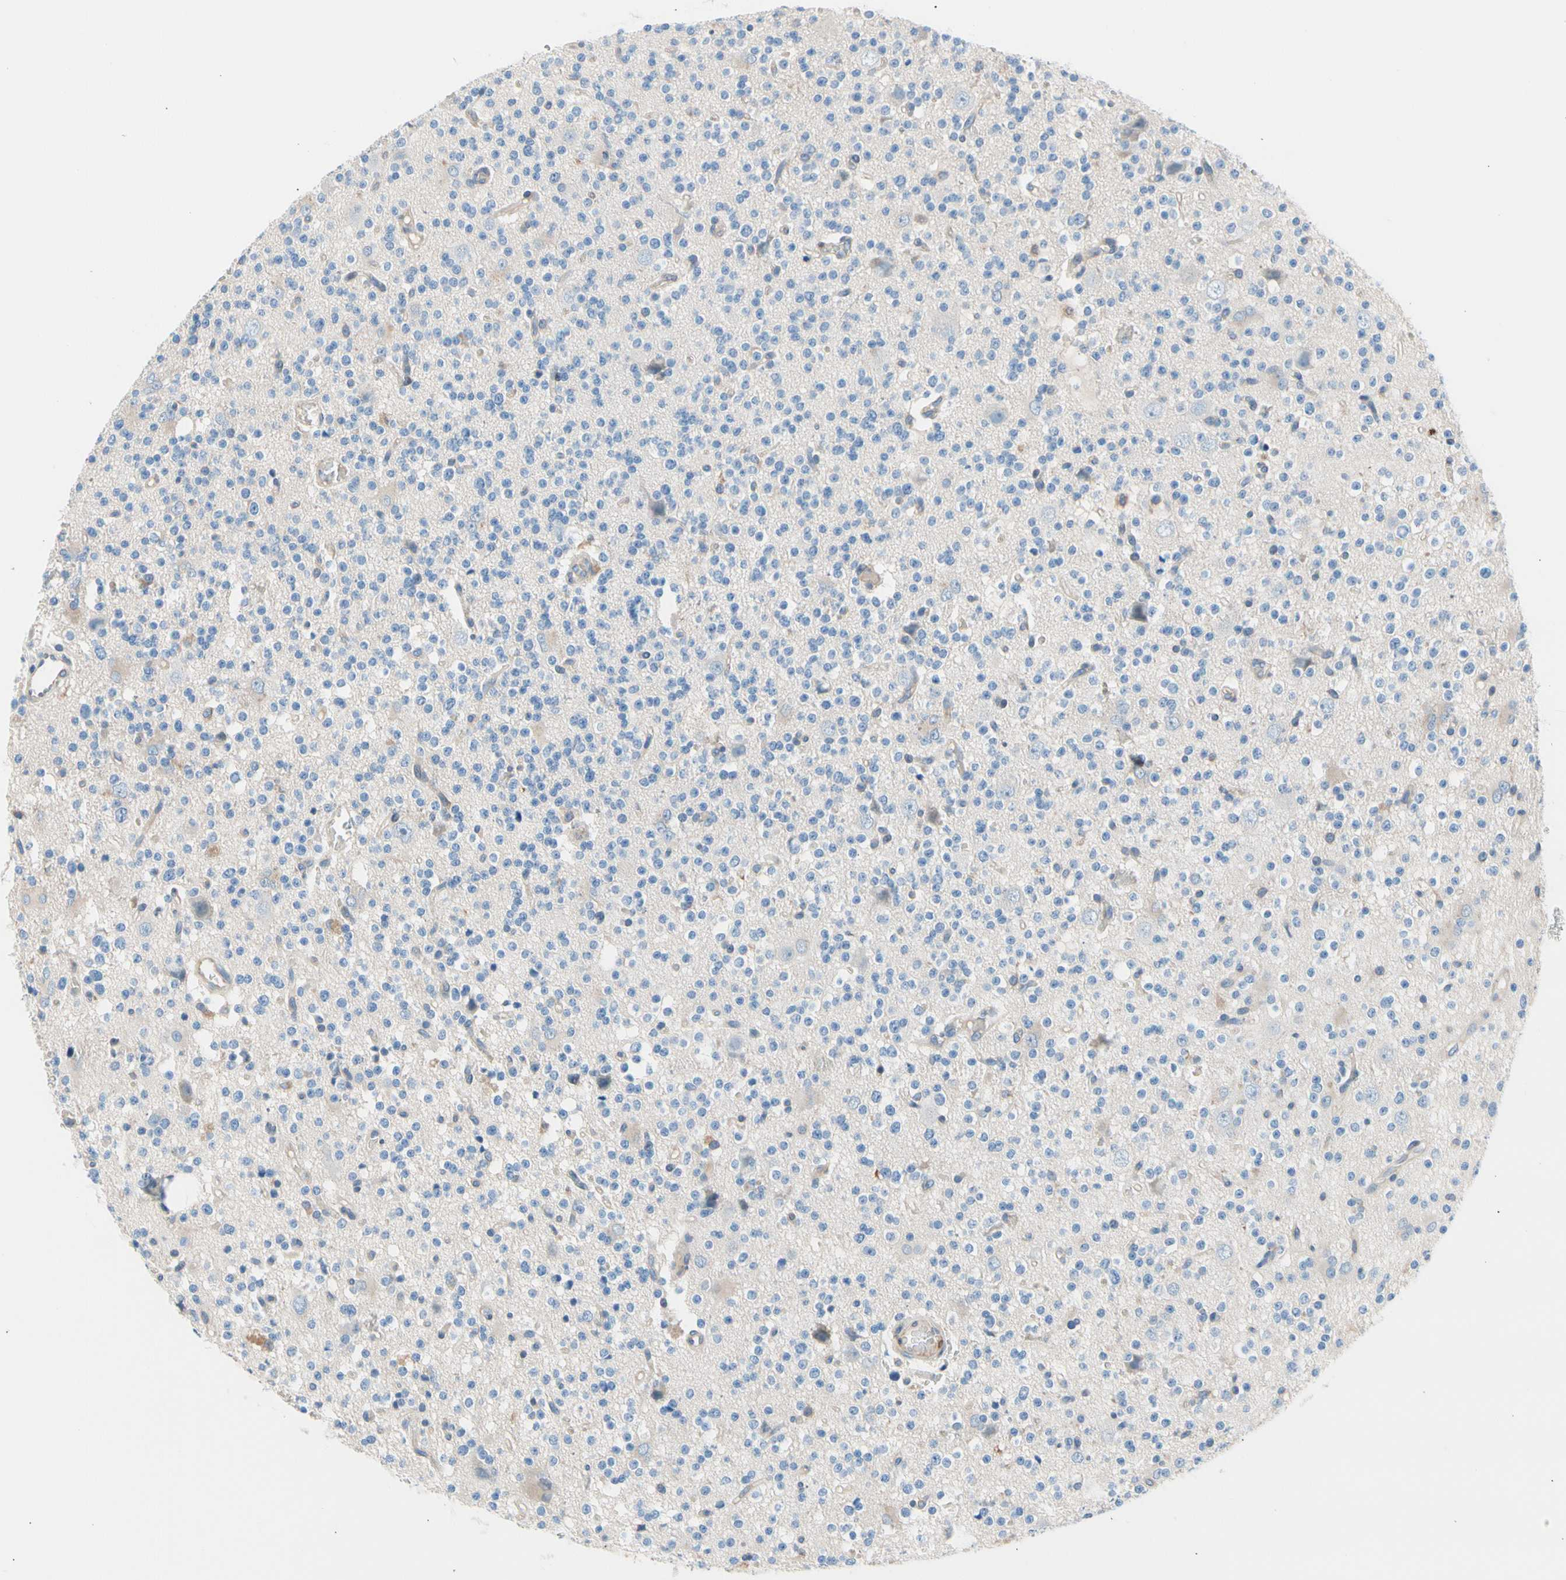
{"staining": {"intensity": "negative", "quantity": "none", "location": "none"}, "tissue": "glioma", "cell_type": "Tumor cells", "image_type": "cancer", "snomed": [{"axis": "morphology", "description": "Glioma, malignant, High grade"}, {"axis": "topography", "description": "Brain"}], "caption": "An image of malignant high-grade glioma stained for a protein displays no brown staining in tumor cells.", "gene": "MAP3K3", "patient": {"sex": "male", "age": 47}}